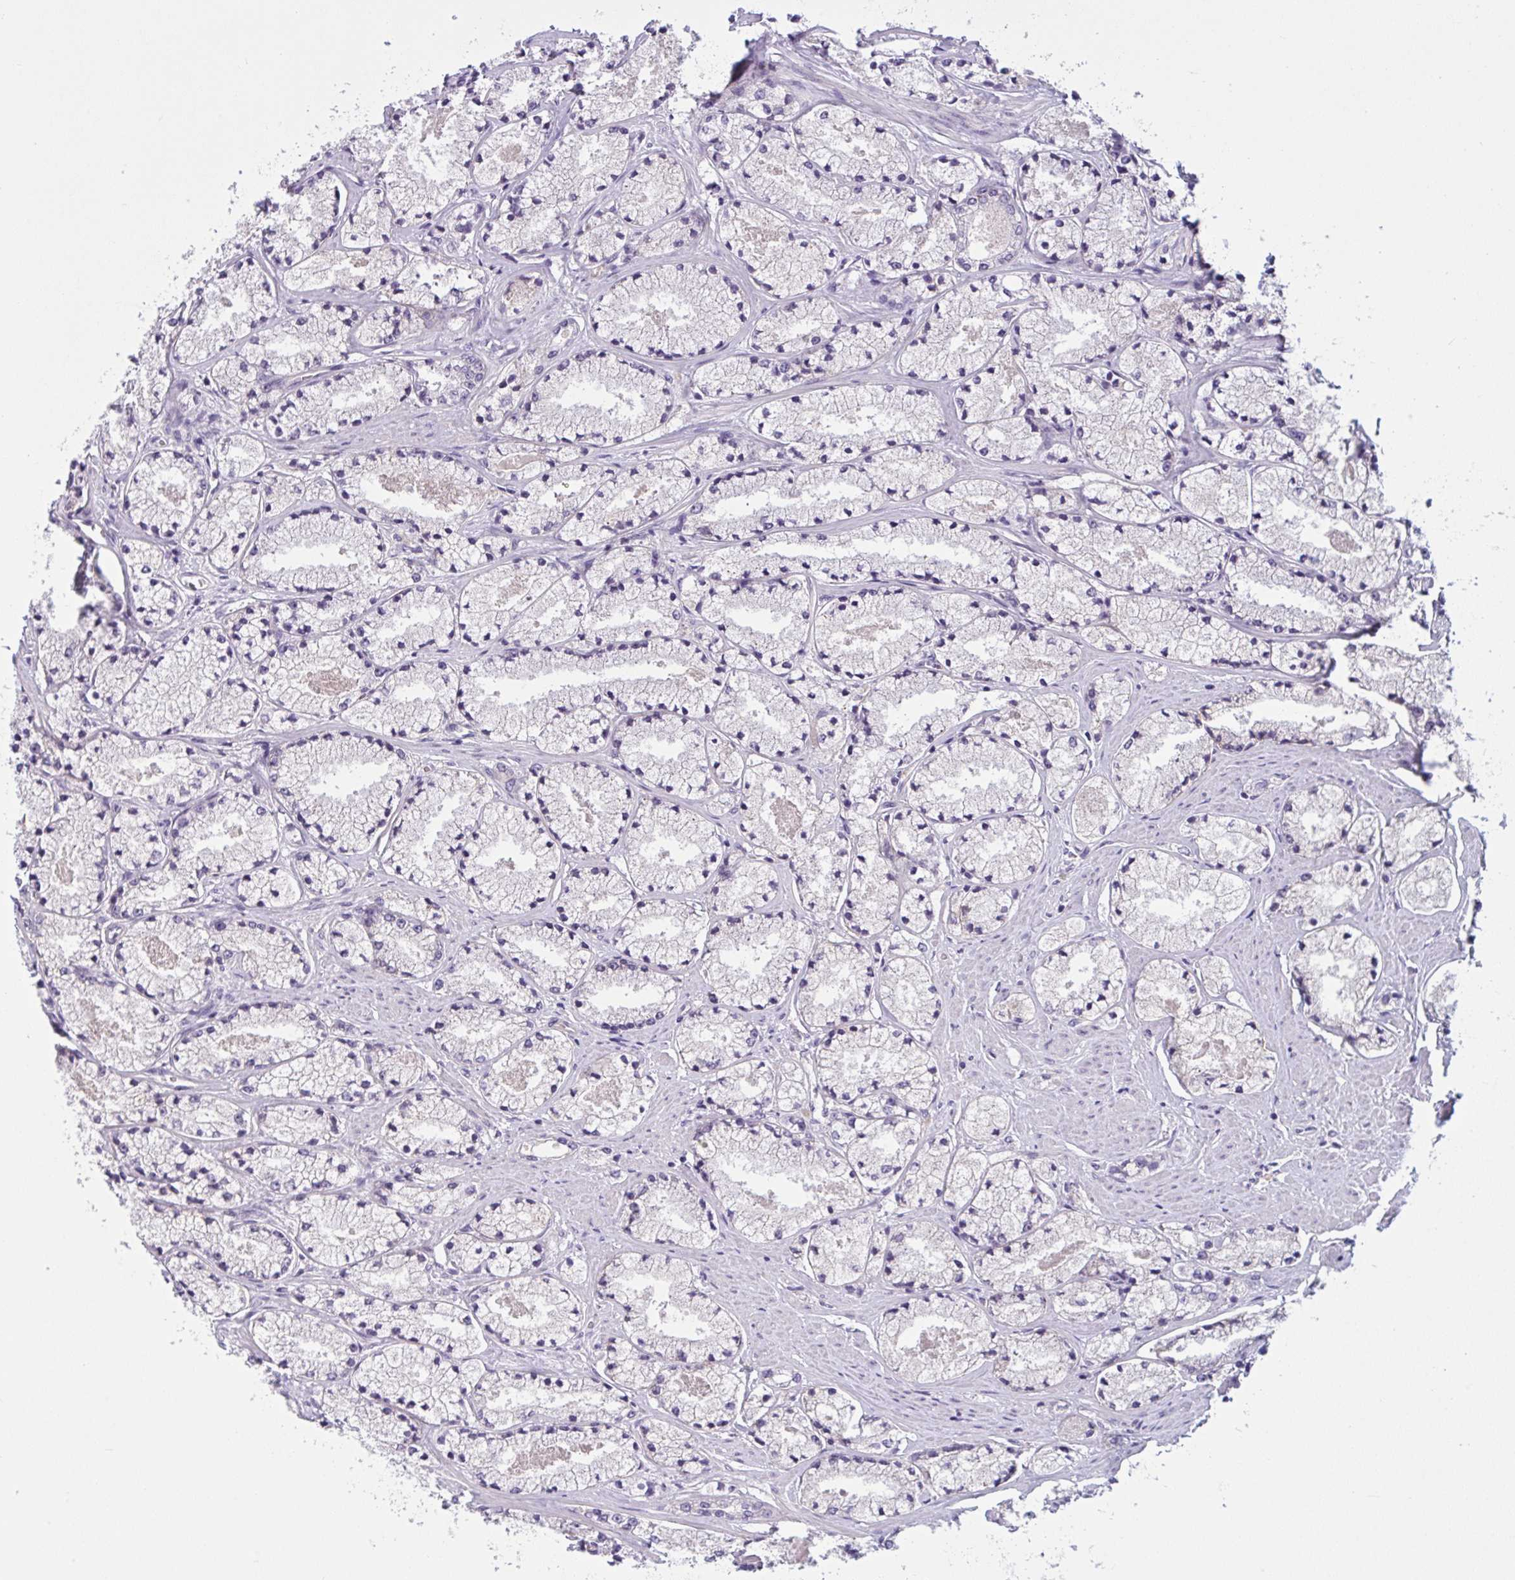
{"staining": {"intensity": "negative", "quantity": "none", "location": "none"}, "tissue": "prostate cancer", "cell_type": "Tumor cells", "image_type": "cancer", "snomed": [{"axis": "morphology", "description": "Adenocarcinoma, High grade"}, {"axis": "topography", "description": "Prostate"}], "caption": "Immunohistochemistry (IHC) photomicrograph of neoplastic tissue: prostate cancer (high-grade adenocarcinoma) stained with DAB exhibits no significant protein staining in tumor cells.", "gene": "TTC7B", "patient": {"sex": "male", "age": 63}}